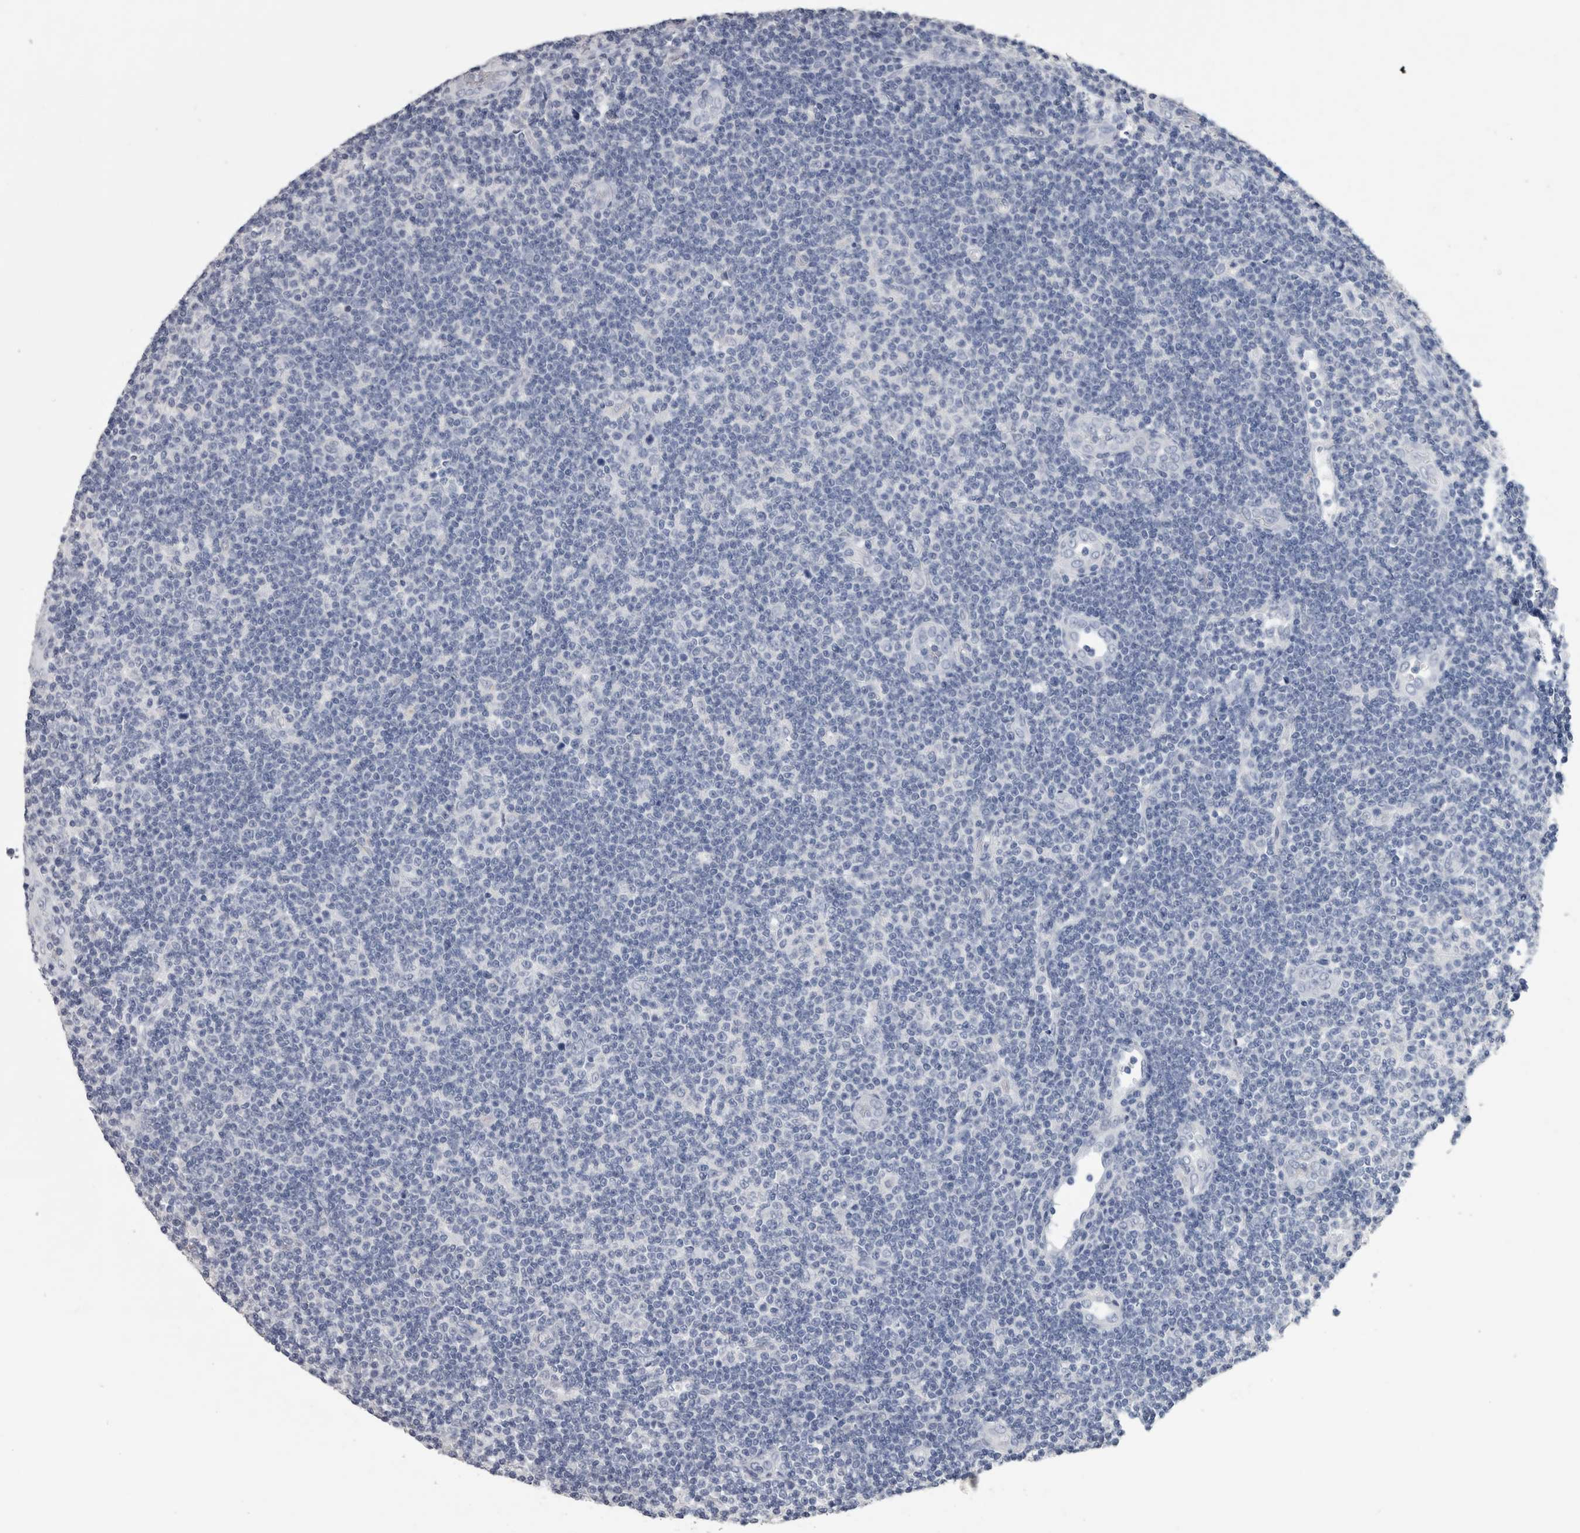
{"staining": {"intensity": "negative", "quantity": "none", "location": "none"}, "tissue": "lymphoma", "cell_type": "Tumor cells", "image_type": "cancer", "snomed": [{"axis": "morphology", "description": "Malignant lymphoma, non-Hodgkin's type, Low grade"}, {"axis": "topography", "description": "Lymph node"}], "caption": "High power microscopy micrograph of an IHC micrograph of lymphoma, revealing no significant positivity in tumor cells.", "gene": "CA8", "patient": {"sex": "male", "age": 83}}